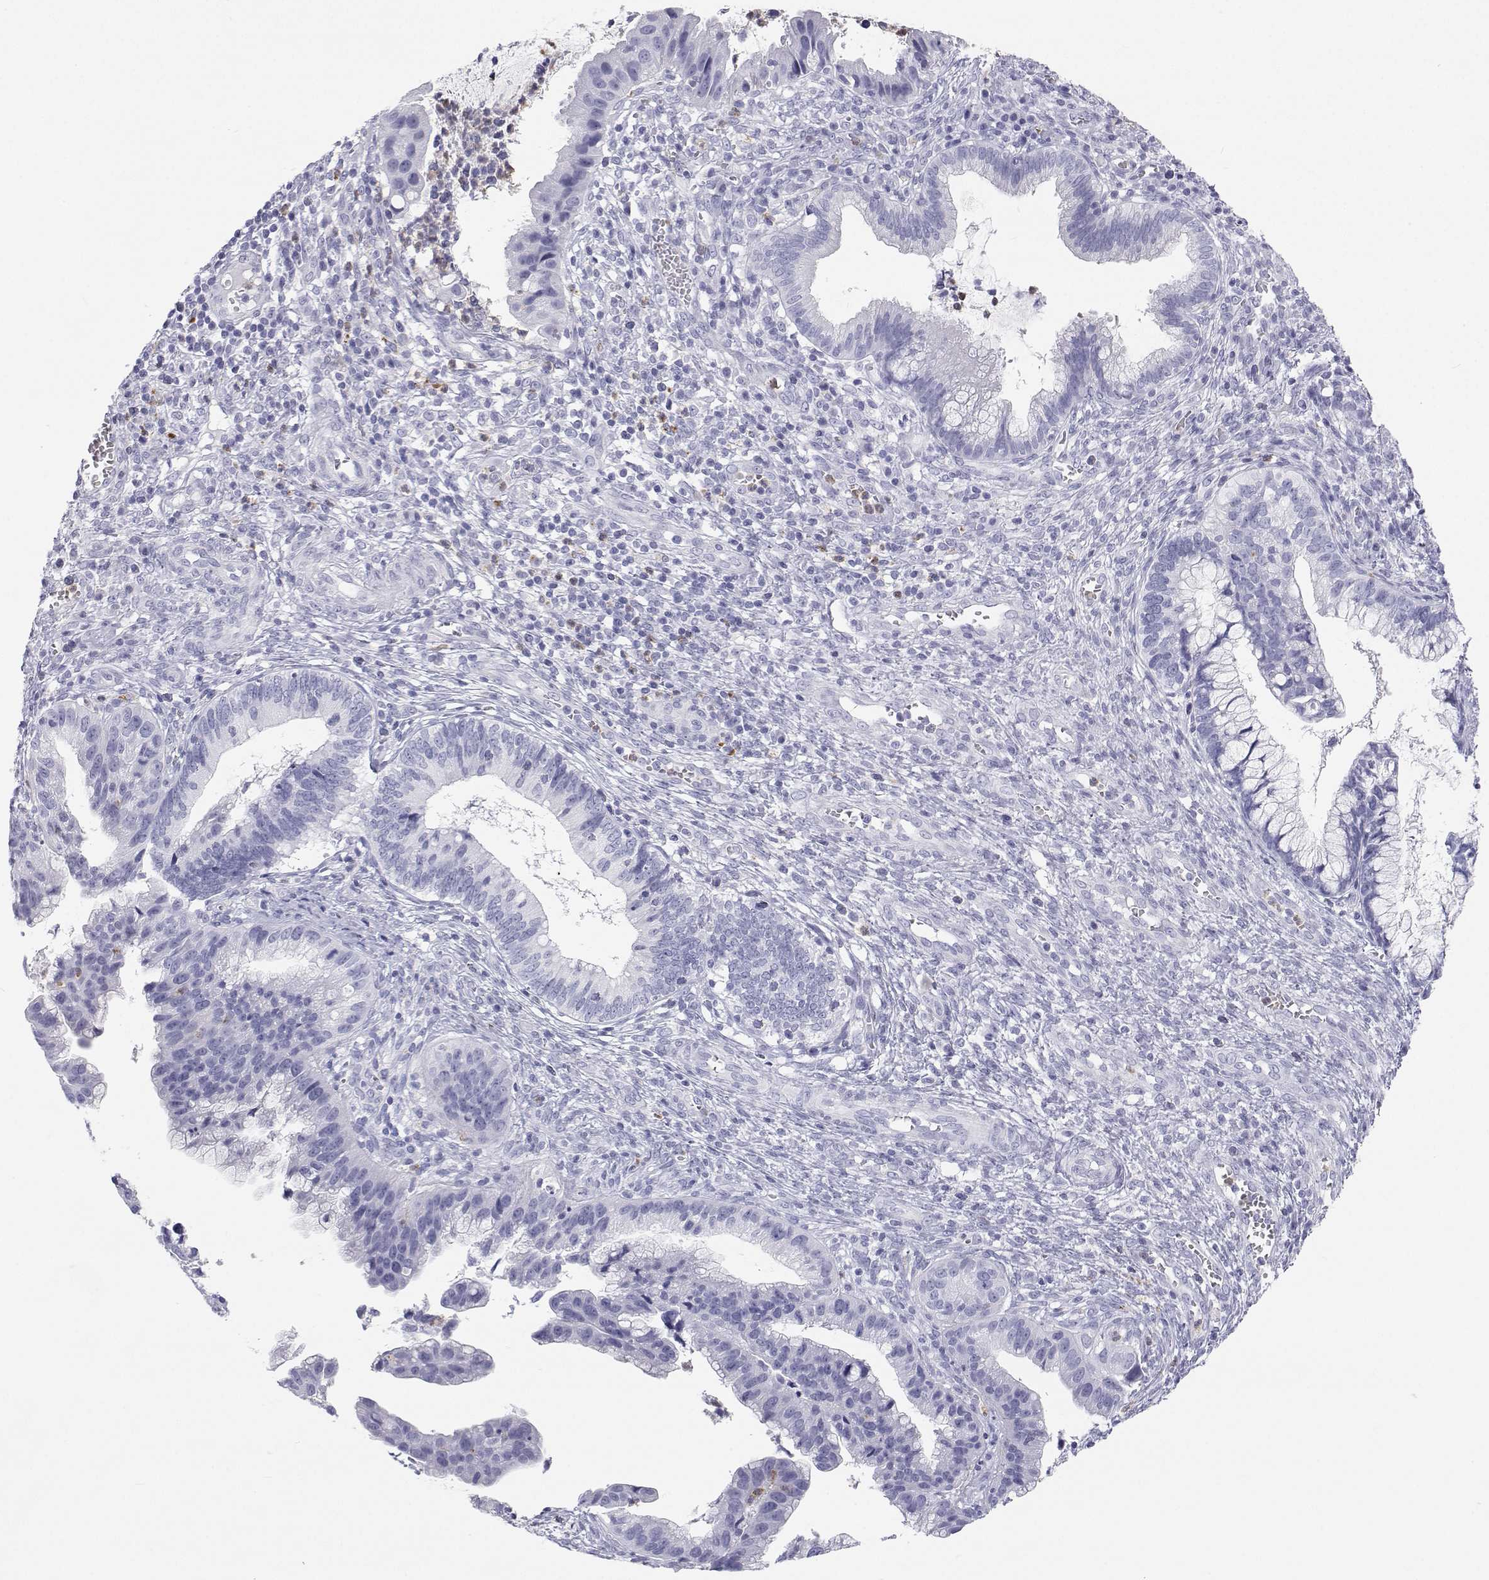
{"staining": {"intensity": "negative", "quantity": "none", "location": "none"}, "tissue": "cervical cancer", "cell_type": "Tumor cells", "image_type": "cancer", "snomed": [{"axis": "morphology", "description": "Adenocarcinoma, NOS"}, {"axis": "topography", "description": "Cervix"}], "caption": "The histopathology image shows no staining of tumor cells in adenocarcinoma (cervical).", "gene": "SFTPB", "patient": {"sex": "female", "age": 34}}